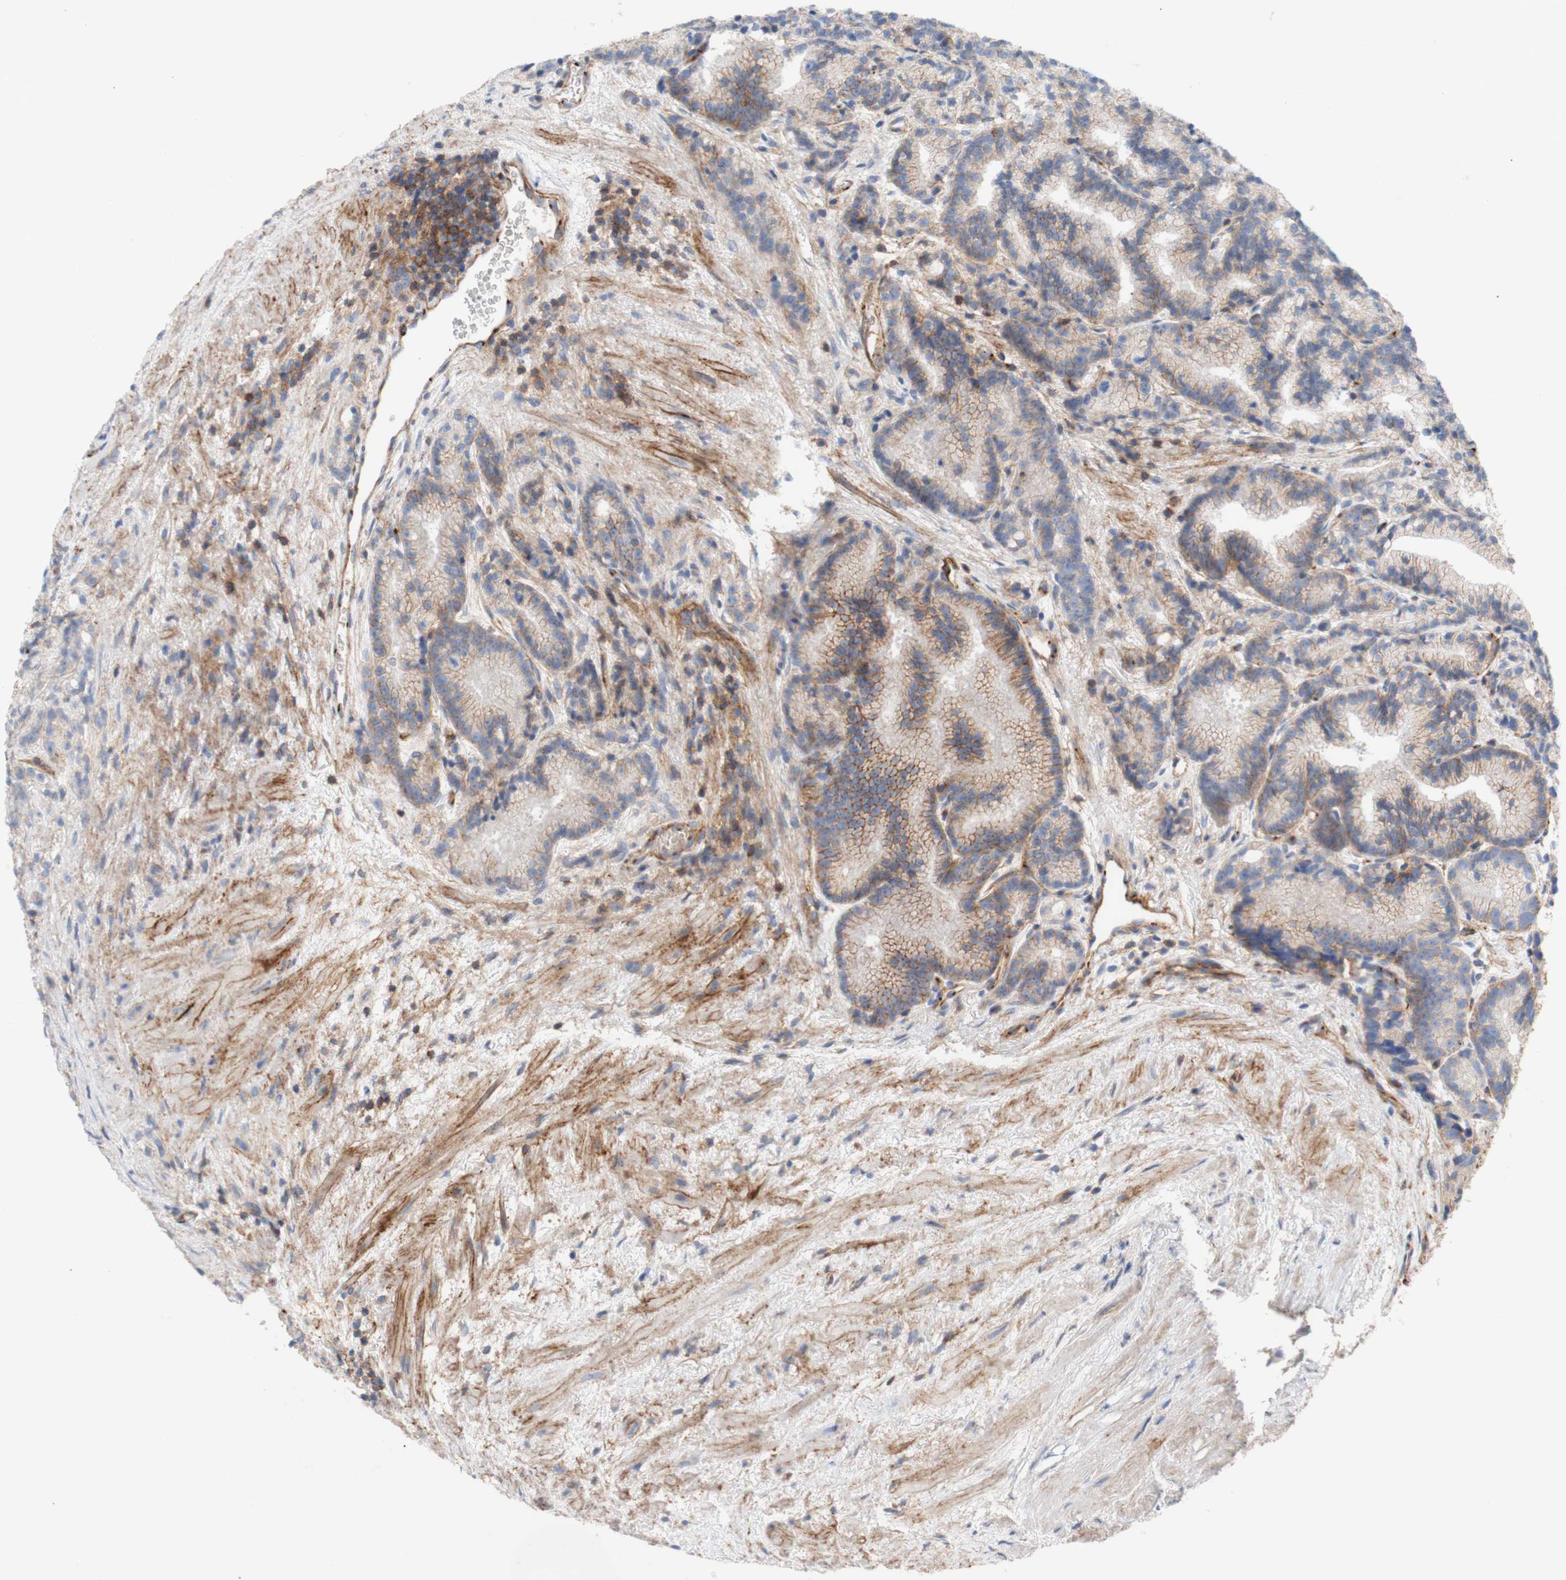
{"staining": {"intensity": "moderate", "quantity": "<25%", "location": "cytoplasmic/membranous"}, "tissue": "prostate cancer", "cell_type": "Tumor cells", "image_type": "cancer", "snomed": [{"axis": "morphology", "description": "Adenocarcinoma, Low grade"}, {"axis": "topography", "description": "Prostate"}], "caption": "A histopathology image showing moderate cytoplasmic/membranous positivity in about <25% of tumor cells in prostate cancer (adenocarcinoma (low-grade)), as visualized by brown immunohistochemical staining.", "gene": "ATP2A3", "patient": {"sex": "male", "age": 89}}